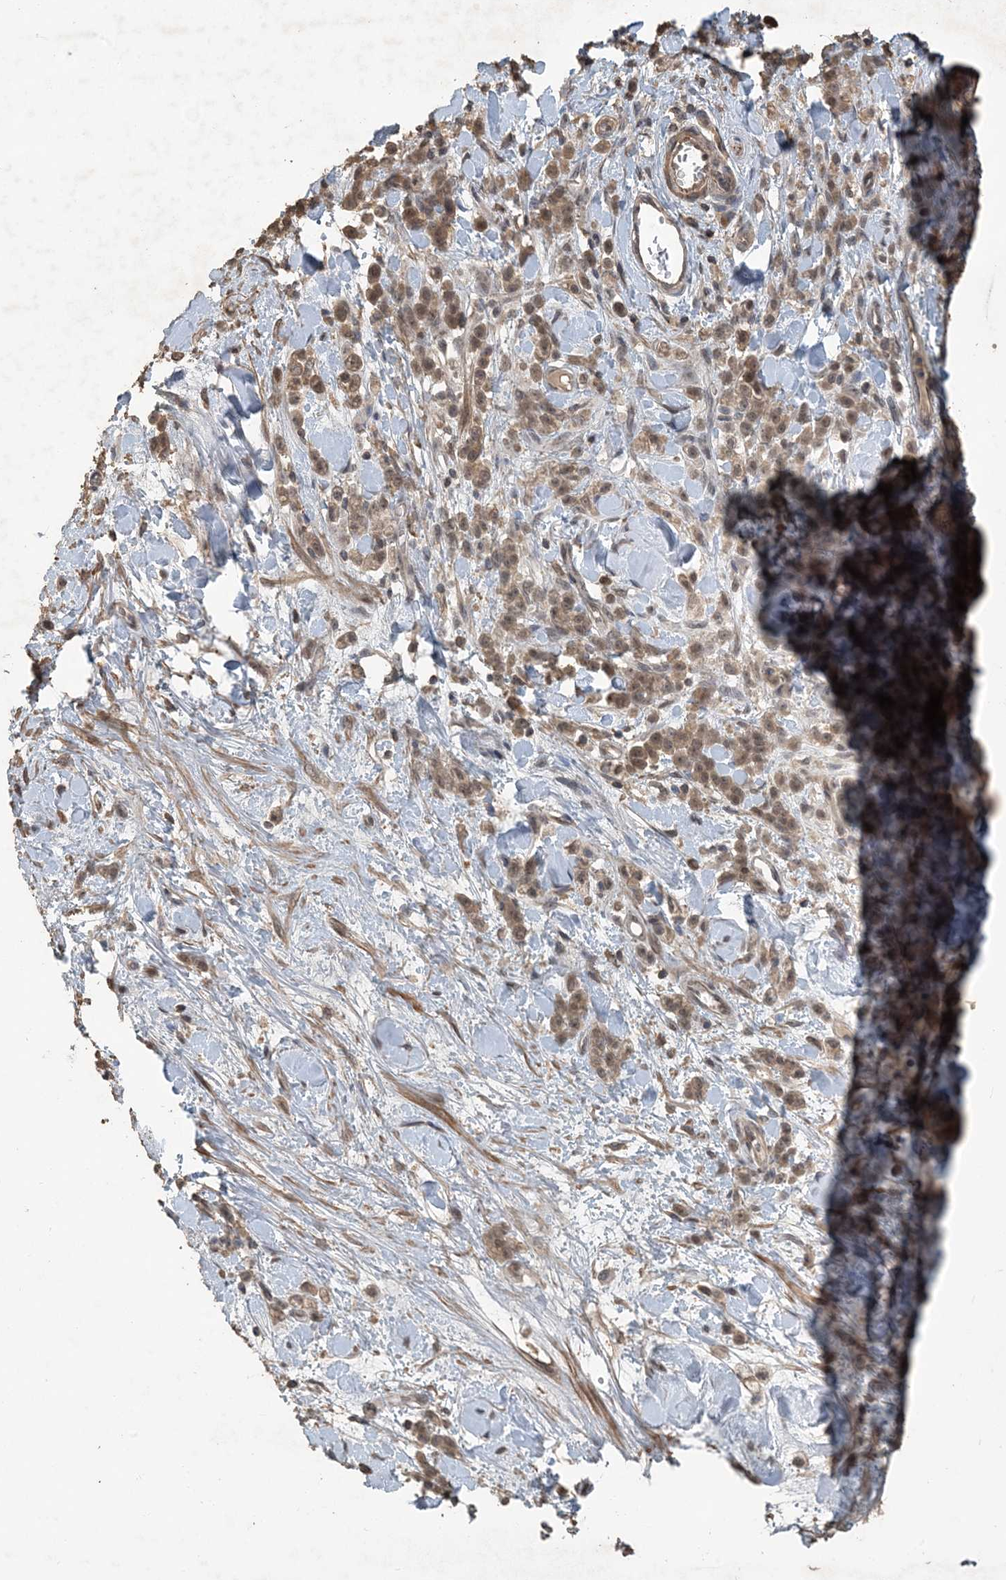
{"staining": {"intensity": "moderate", "quantity": ">75%", "location": "cytoplasmic/membranous,nuclear"}, "tissue": "stomach cancer", "cell_type": "Tumor cells", "image_type": "cancer", "snomed": [{"axis": "morphology", "description": "Normal tissue, NOS"}, {"axis": "morphology", "description": "Adenocarcinoma, NOS"}, {"axis": "topography", "description": "Stomach"}], "caption": "The immunohistochemical stain shows moderate cytoplasmic/membranous and nuclear positivity in tumor cells of adenocarcinoma (stomach) tissue.", "gene": "ZC3H12A", "patient": {"sex": "male", "age": 82}}